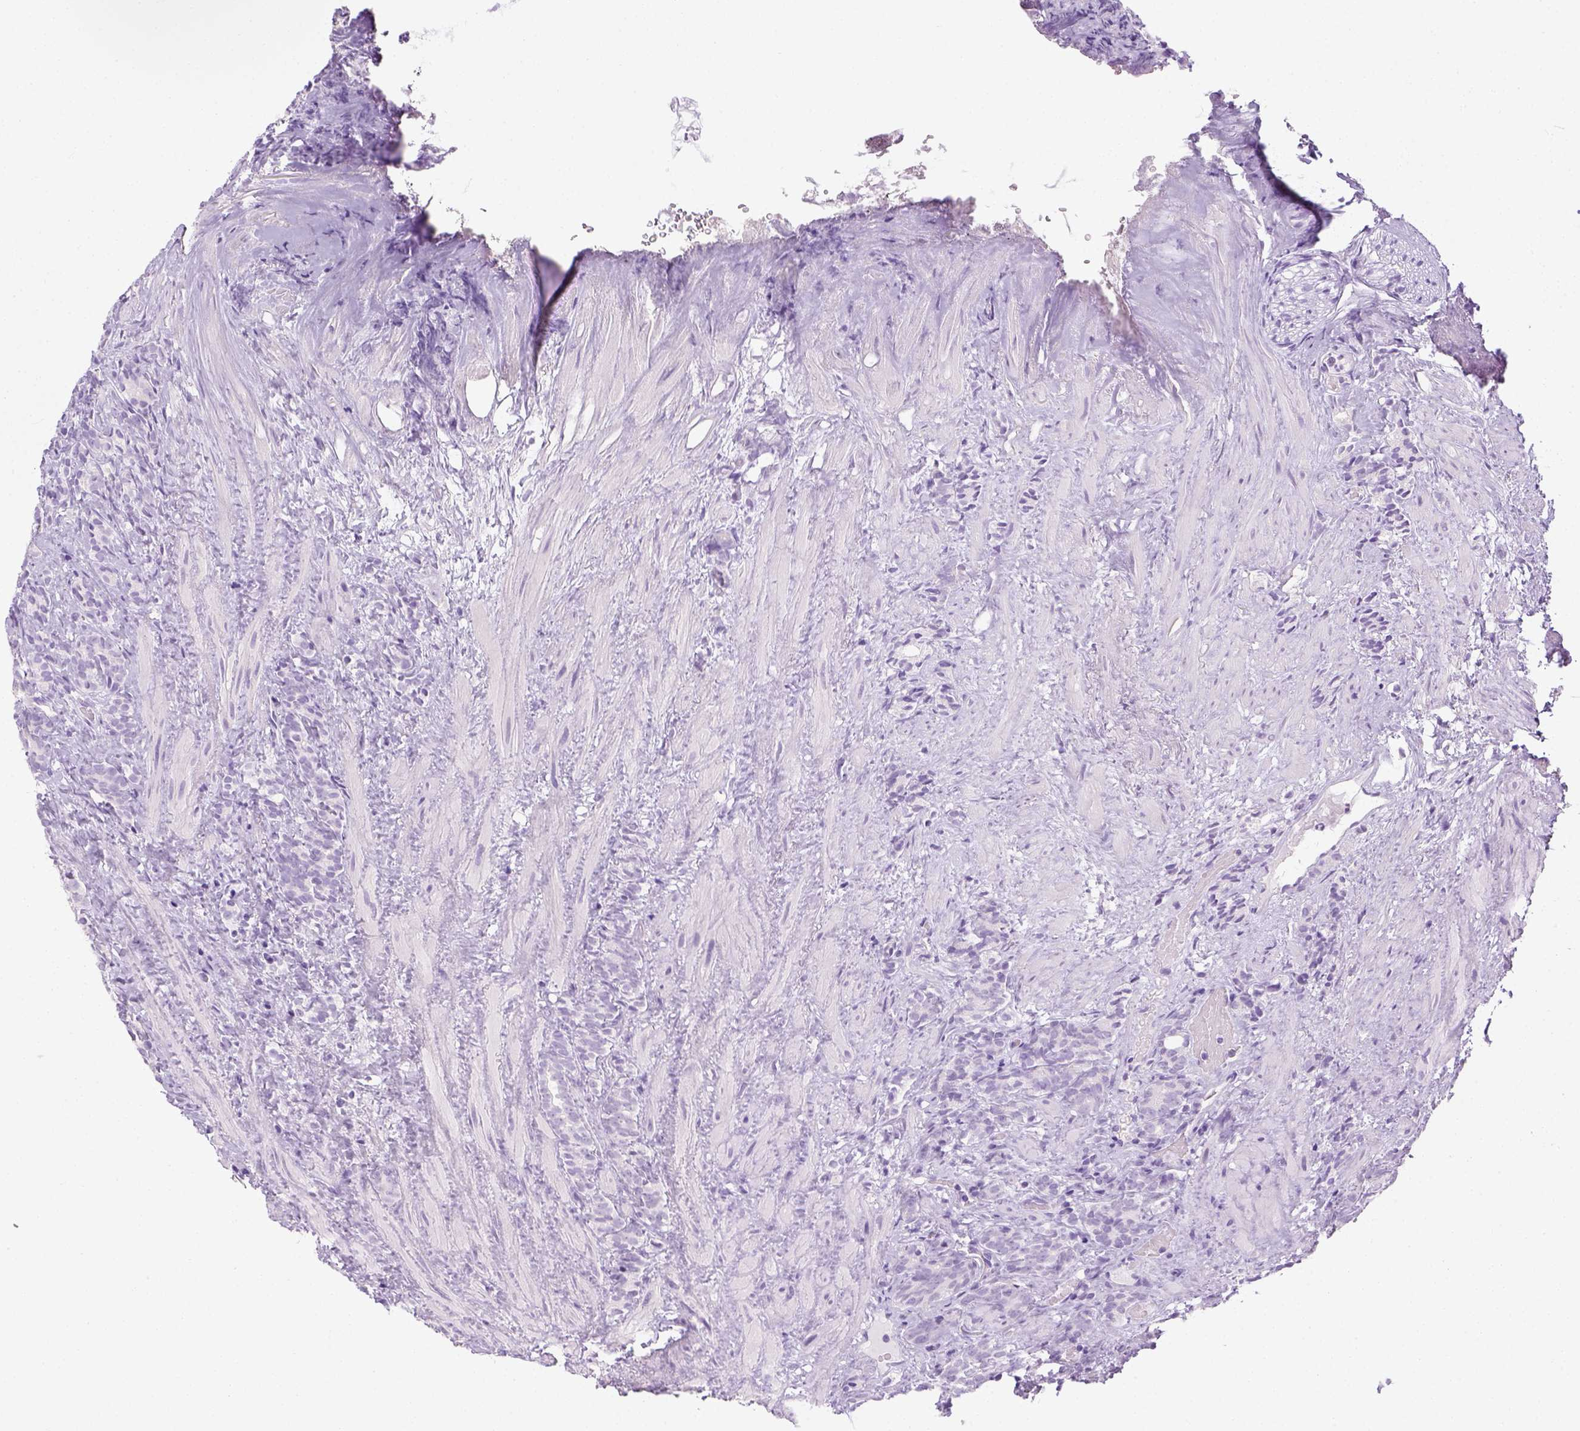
{"staining": {"intensity": "negative", "quantity": "none", "location": "none"}, "tissue": "prostate cancer", "cell_type": "Tumor cells", "image_type": "cancer", "snomed": [{"axis": "morphology", "description": "Adenocarcinoma, High grade"}, {"axis": "topography", "description": "Prostate"}], "caption": "Protein analysis of adenocarcinoma (high-grade) (prostate) exhibits no significant positivity in tumor cells.", "gene": "LGSN", "patient": {"sex": "male", "age": 84}}